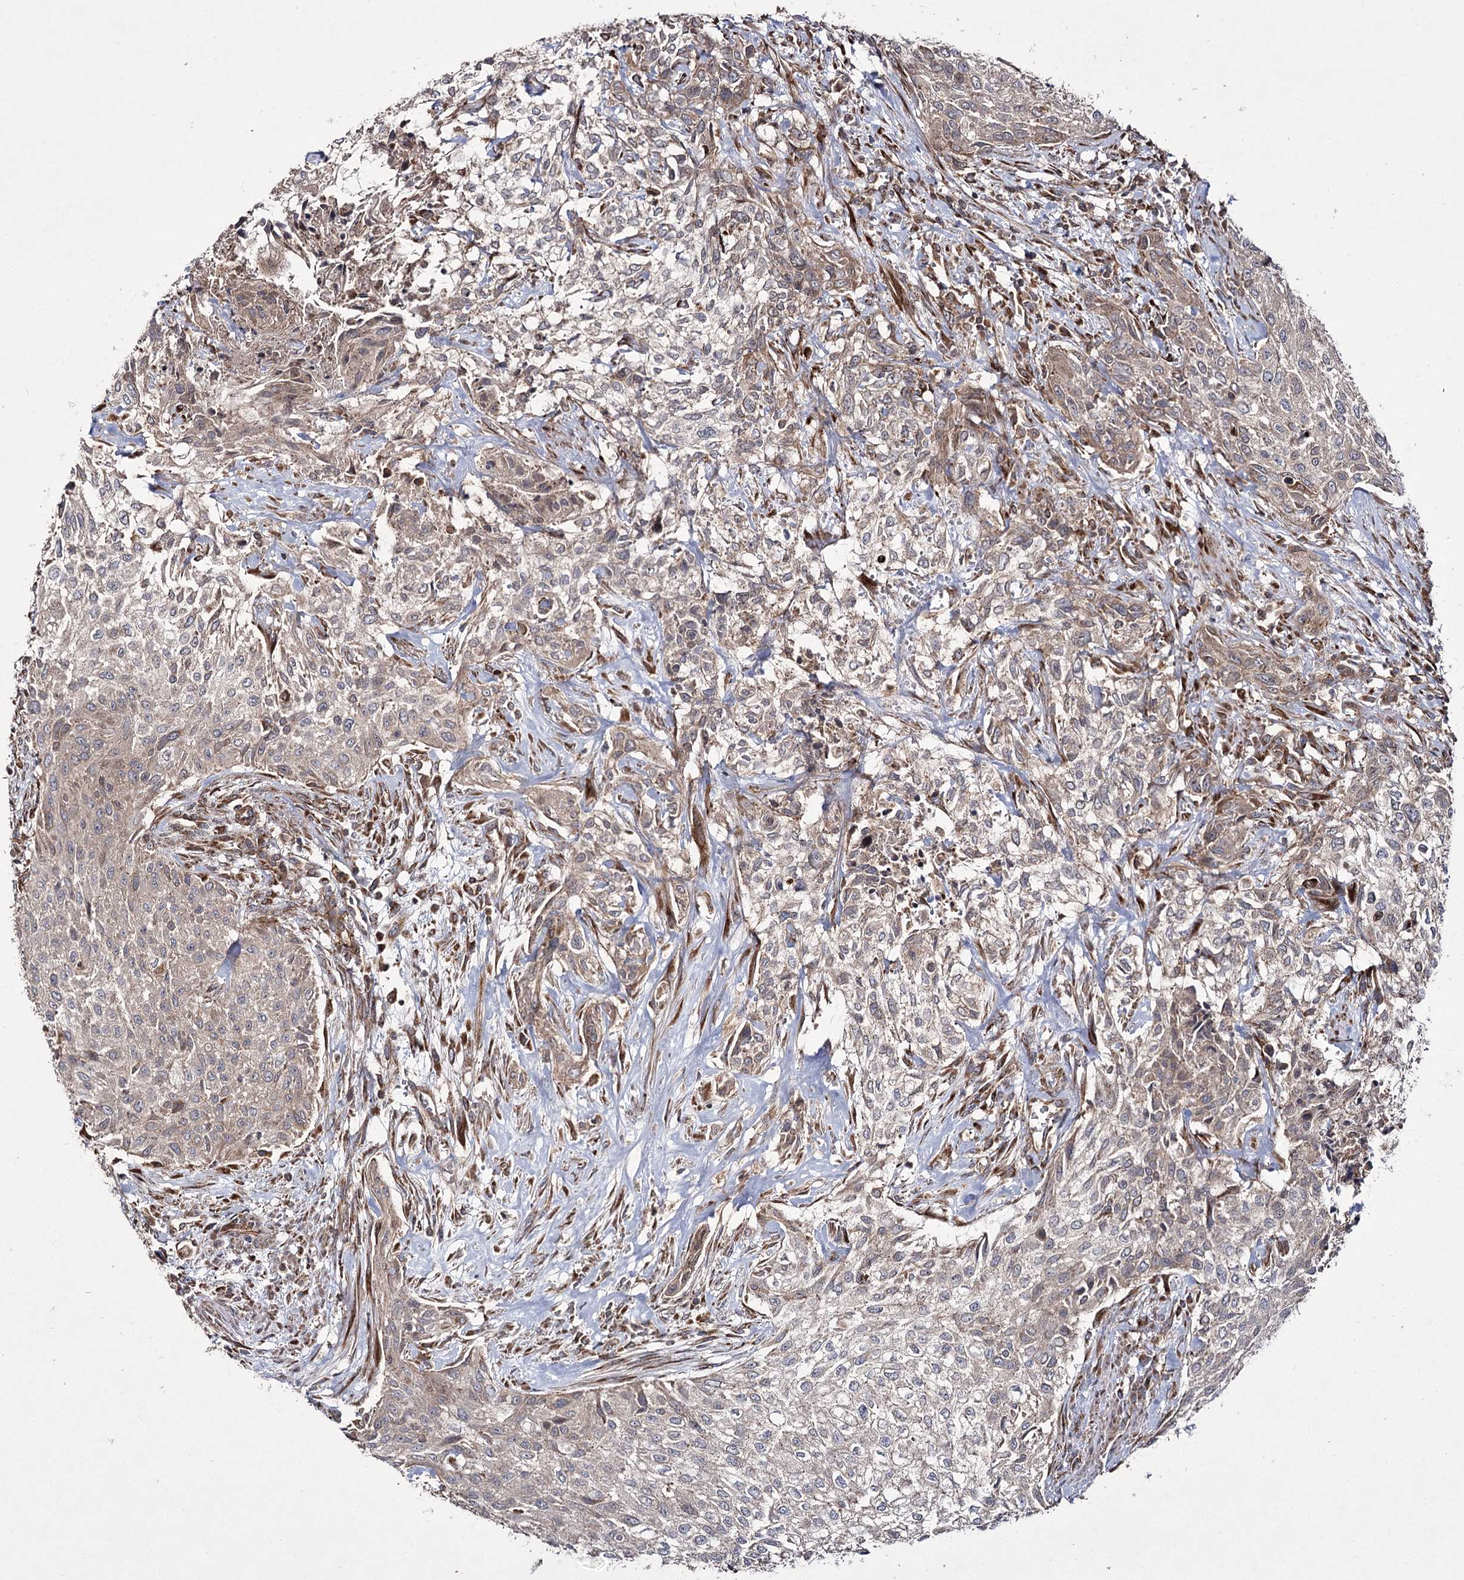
{"staining": {"intensity": "weak", "quantity": ">75%", "location": "cytoplasmic/membranous"}, "tissue": "urothelial cancer", "cell_type": "Tumor cells", "image_type": "cancer", "snomed": [{"axis": "morphology", "description": "Normal tissue, NOS"}, {"axis": "morphology", "description": "Urothelial carcinoma, NOS"}, {"axis": "topography", "description": "Urinary bladder"}, {"axis": "topography", "description": "Peripheral nerve tissue"}], "caption": "High-power microscopy captured an immunohistochemistry (IHC) photomicrograph of transitional cell carcinoma, revealing weak cytoplasmic/membranous staining in approximately >75% of tumor cells.", "gene": "HECTD2", "patient": {"sex": "male", "age": 35}}